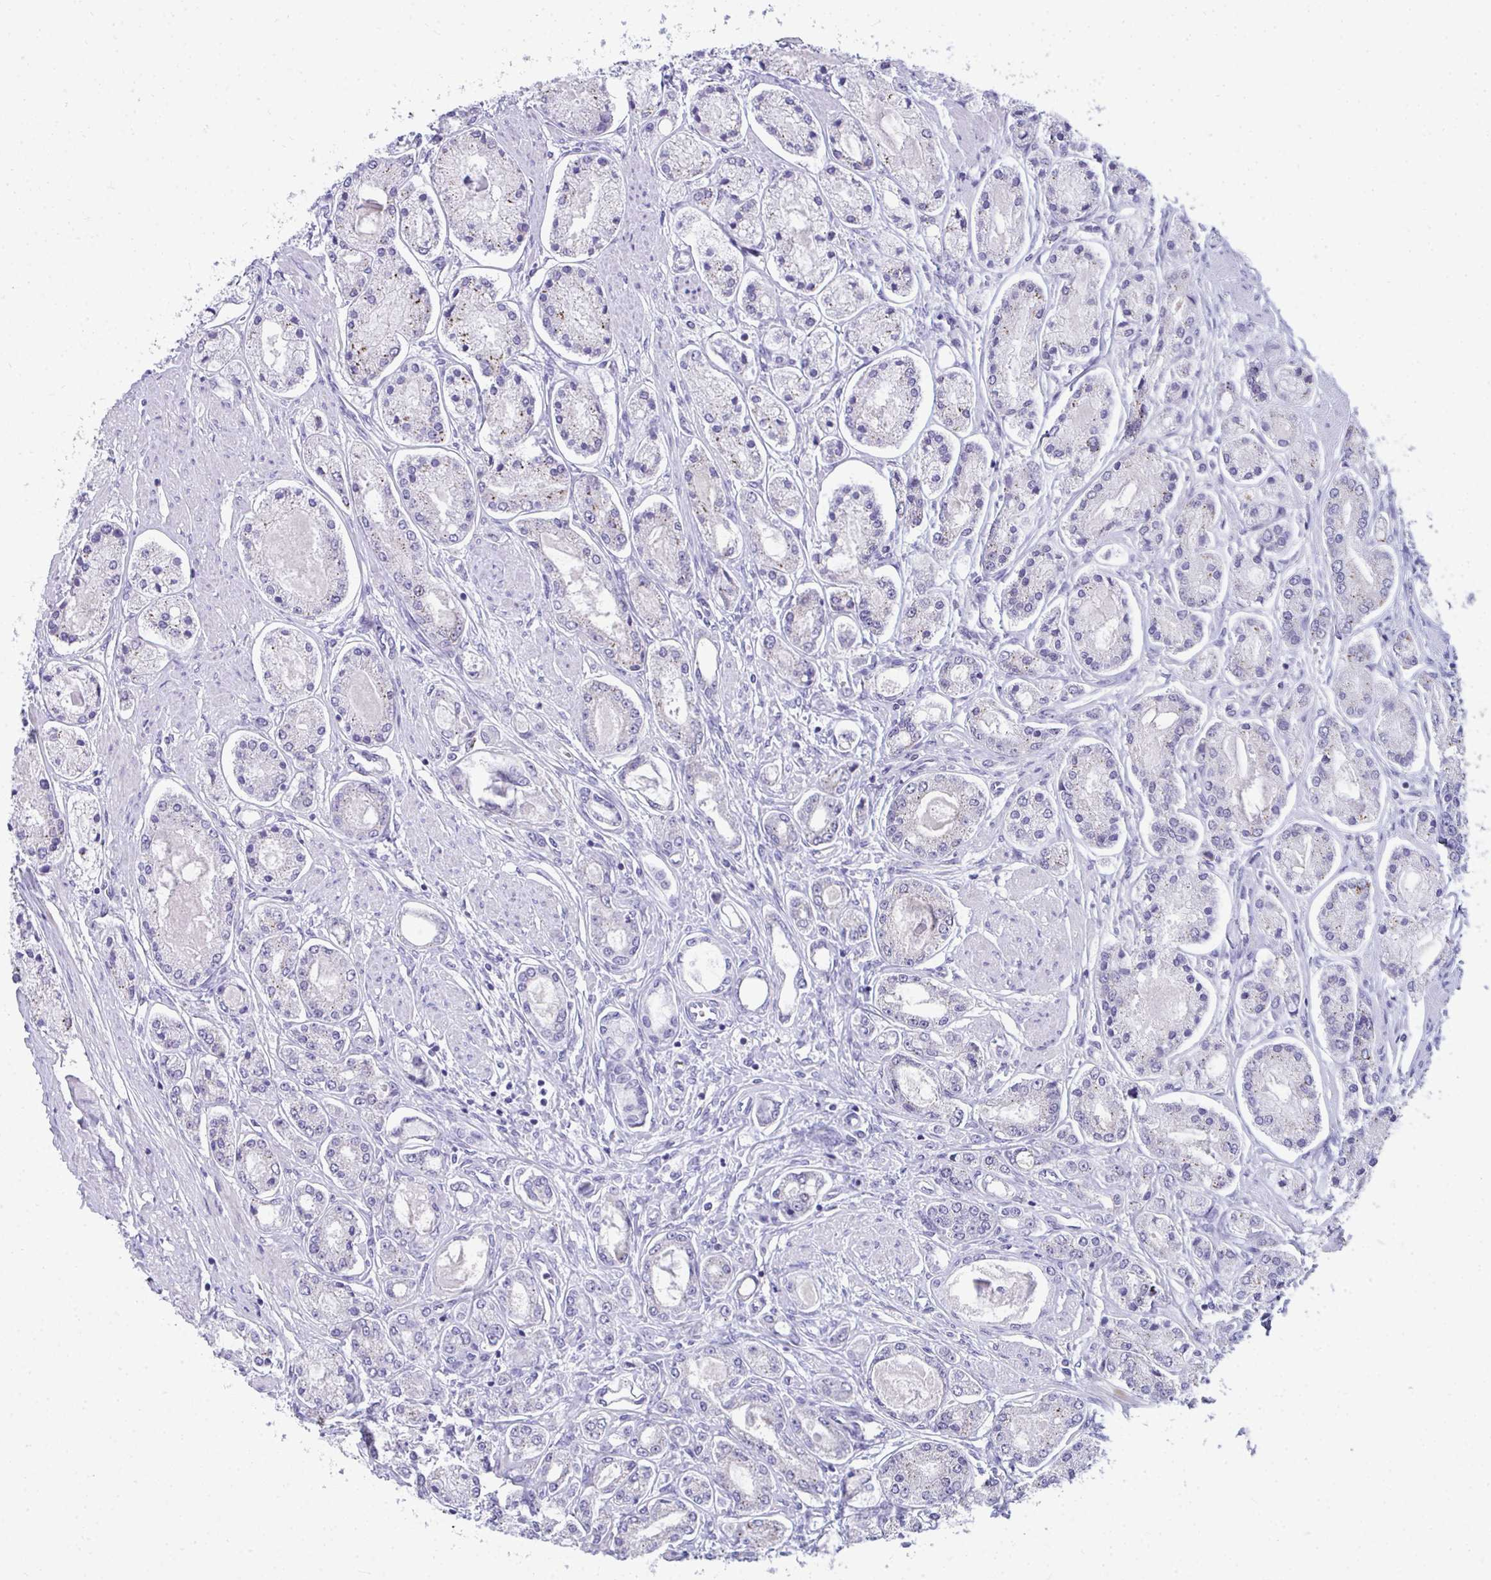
{"staining": {"intensity": "negative", "quantity": "none", "location": "none"}, "tissue": "prostate cancer", "cell_type": "Tumor cells", "image_type": "cancer", "snomed": [{"axis": "morphology", "description": "Adenocarcinoma, High grade"}, {"axis": "topography", "description": "Prostate"}], "caption": "Immunohistochemical staining of prostate cancer (adenocarcinoma (high-grade)) displays no significant positivity in tumor cells.", "gene": "TSBP1", "patient": {"sex": "male", "age": 66}}